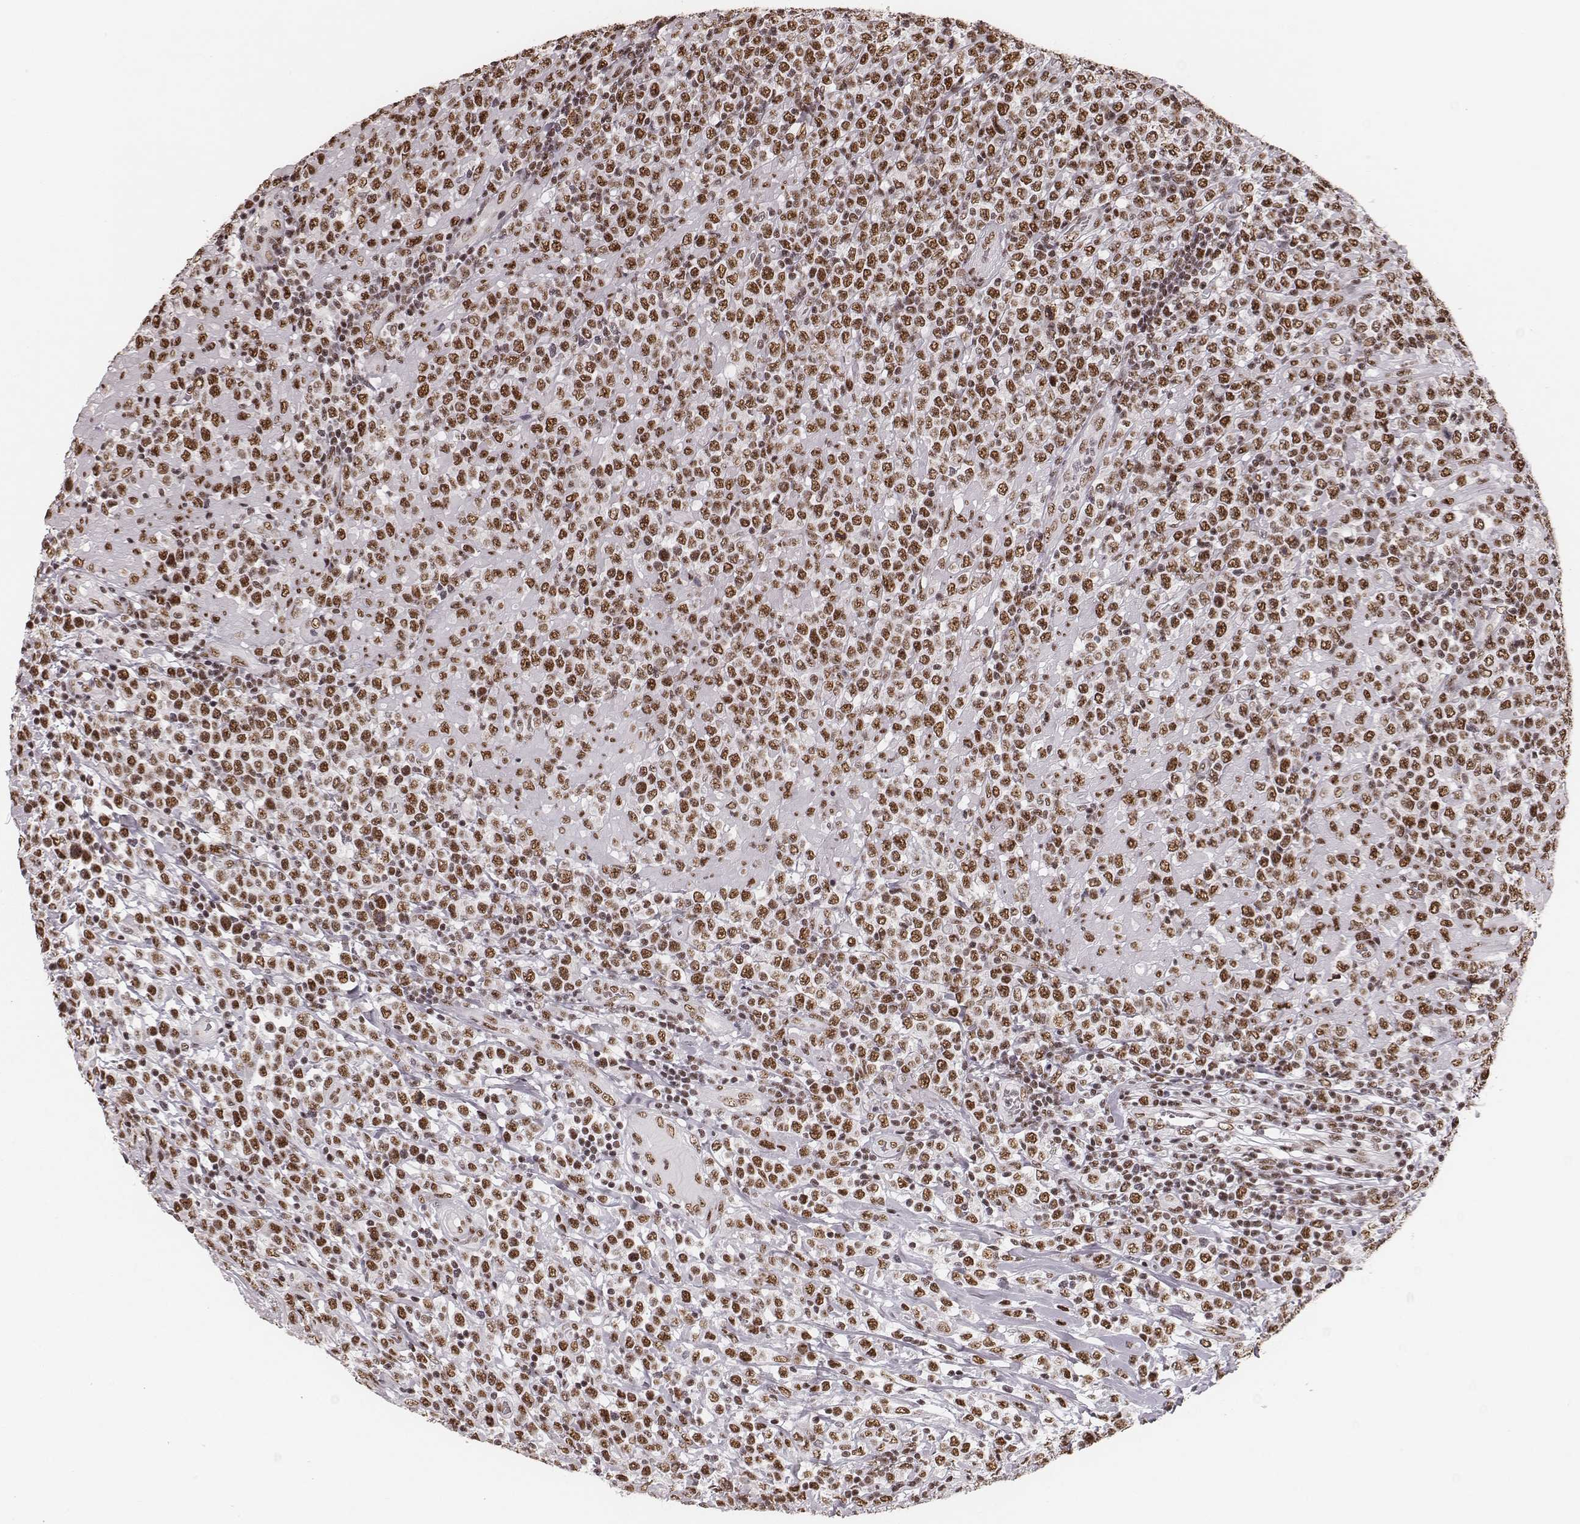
{"staining": {"intensity": "moderate", "quantity": ">75%", "location": "nuclear"}, "tissue": "lymphoma", "cell_type": "Tumor cells", "image_type": "cancer", "snomed": [{"axis": "morphology", "description": "Malignant lymphoma, non-Hodgkin's type, High grade"}, {"axis": "topography", "description": "Soft tissue"}], "caption": "Human lymphoma stained with a protein marker shows moderate staining in tumor cells.", "gene": "LUC7L", "patient": {"sex": "female", "age": 56}}